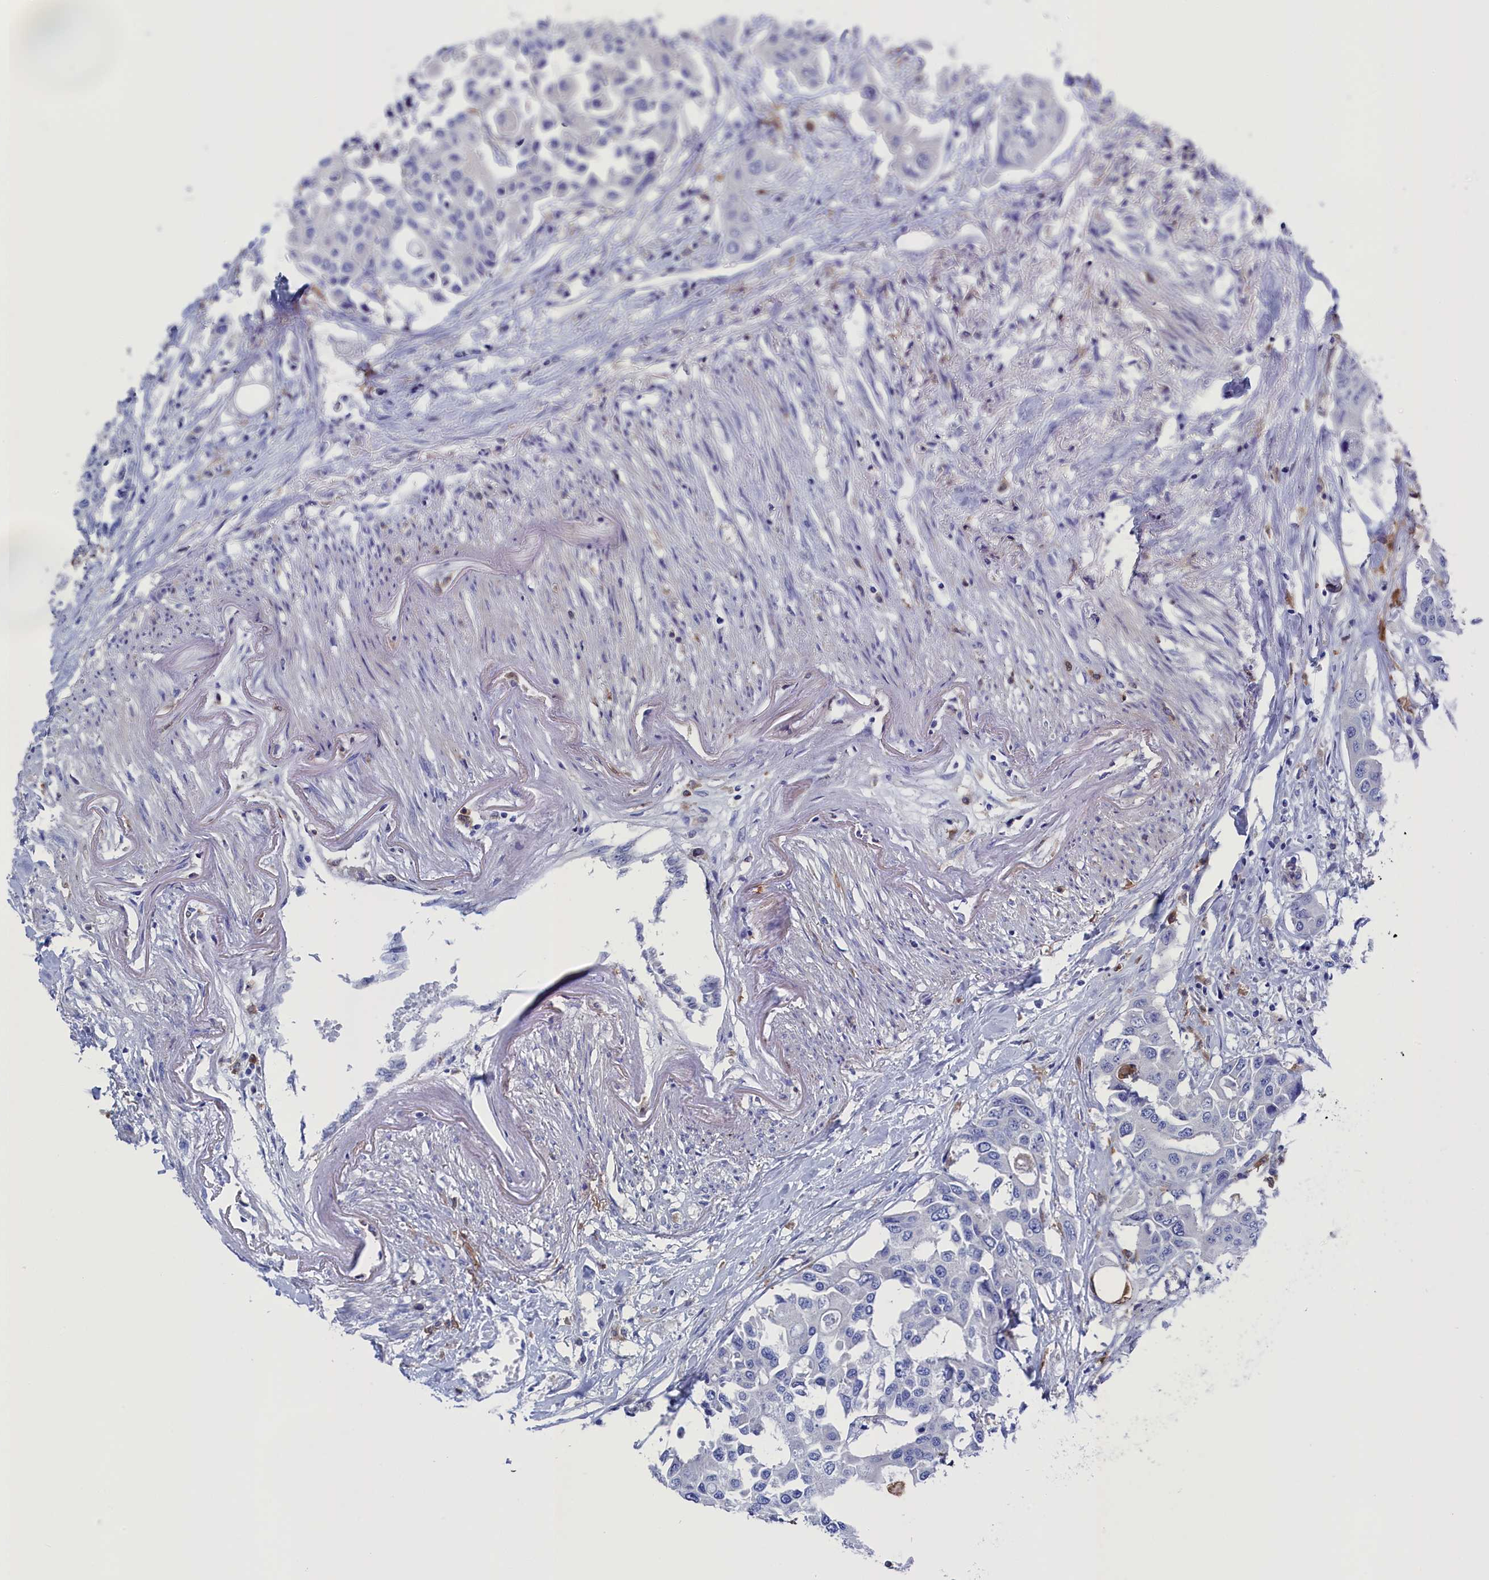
{"staining": {"intensity": "negative", "quantity": "none", "location": "none"}, "tissue": "colorectal cancer", "cell_type": "Tumor cells", "image_type": "cancer", "snomed": [{"axis": "morphology", "description": "Adenocarcinoma, NOS"}, {"axis": "topography", "description": "Colon"}], "caption": "A high-resolution photomicrograph shows immunohistochemistry staining of colorectal cancer, which reveals no significant expression in tumor cells.", "gene": "TYROBP", "patient": {"sex": "male", "age": 77}}